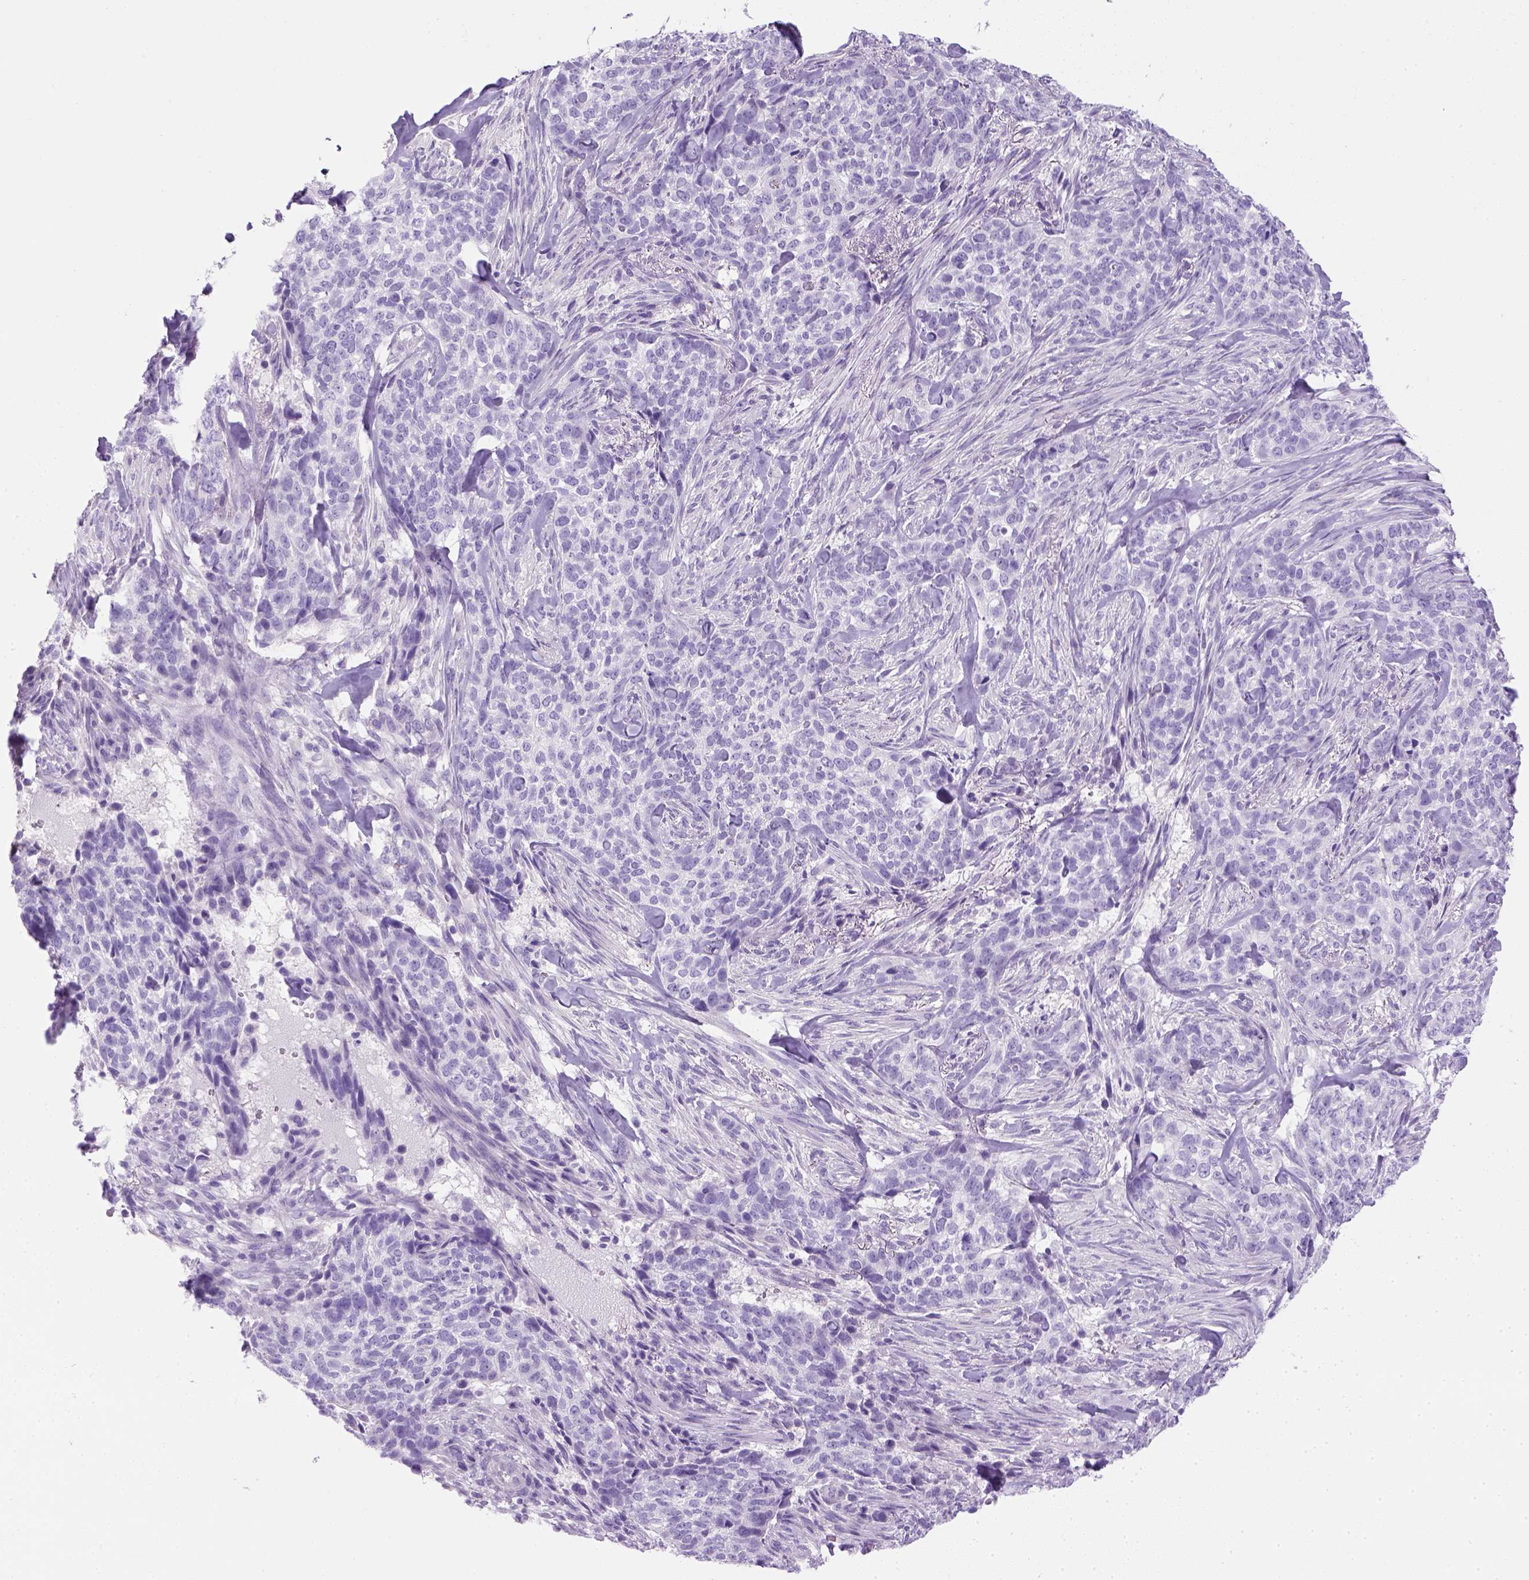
{"staining": {"intensity": "negative", "quantity": "none", "location": "none"}, "tissue": "skin cancer", "cell_type": "Tumor cells", "image_type": "cancer", "snomed": [{"axis": "morphology", "description": "Basal cell carcinoma"}, {"axis": "topography", "description": "Skin"}], "caption": "A photomicrograph of human basal cell carcinoma (skin) is negative for staining in tumor cells.", "gene": "KRT71", "patient": {"sex": "female", "age": 69}}